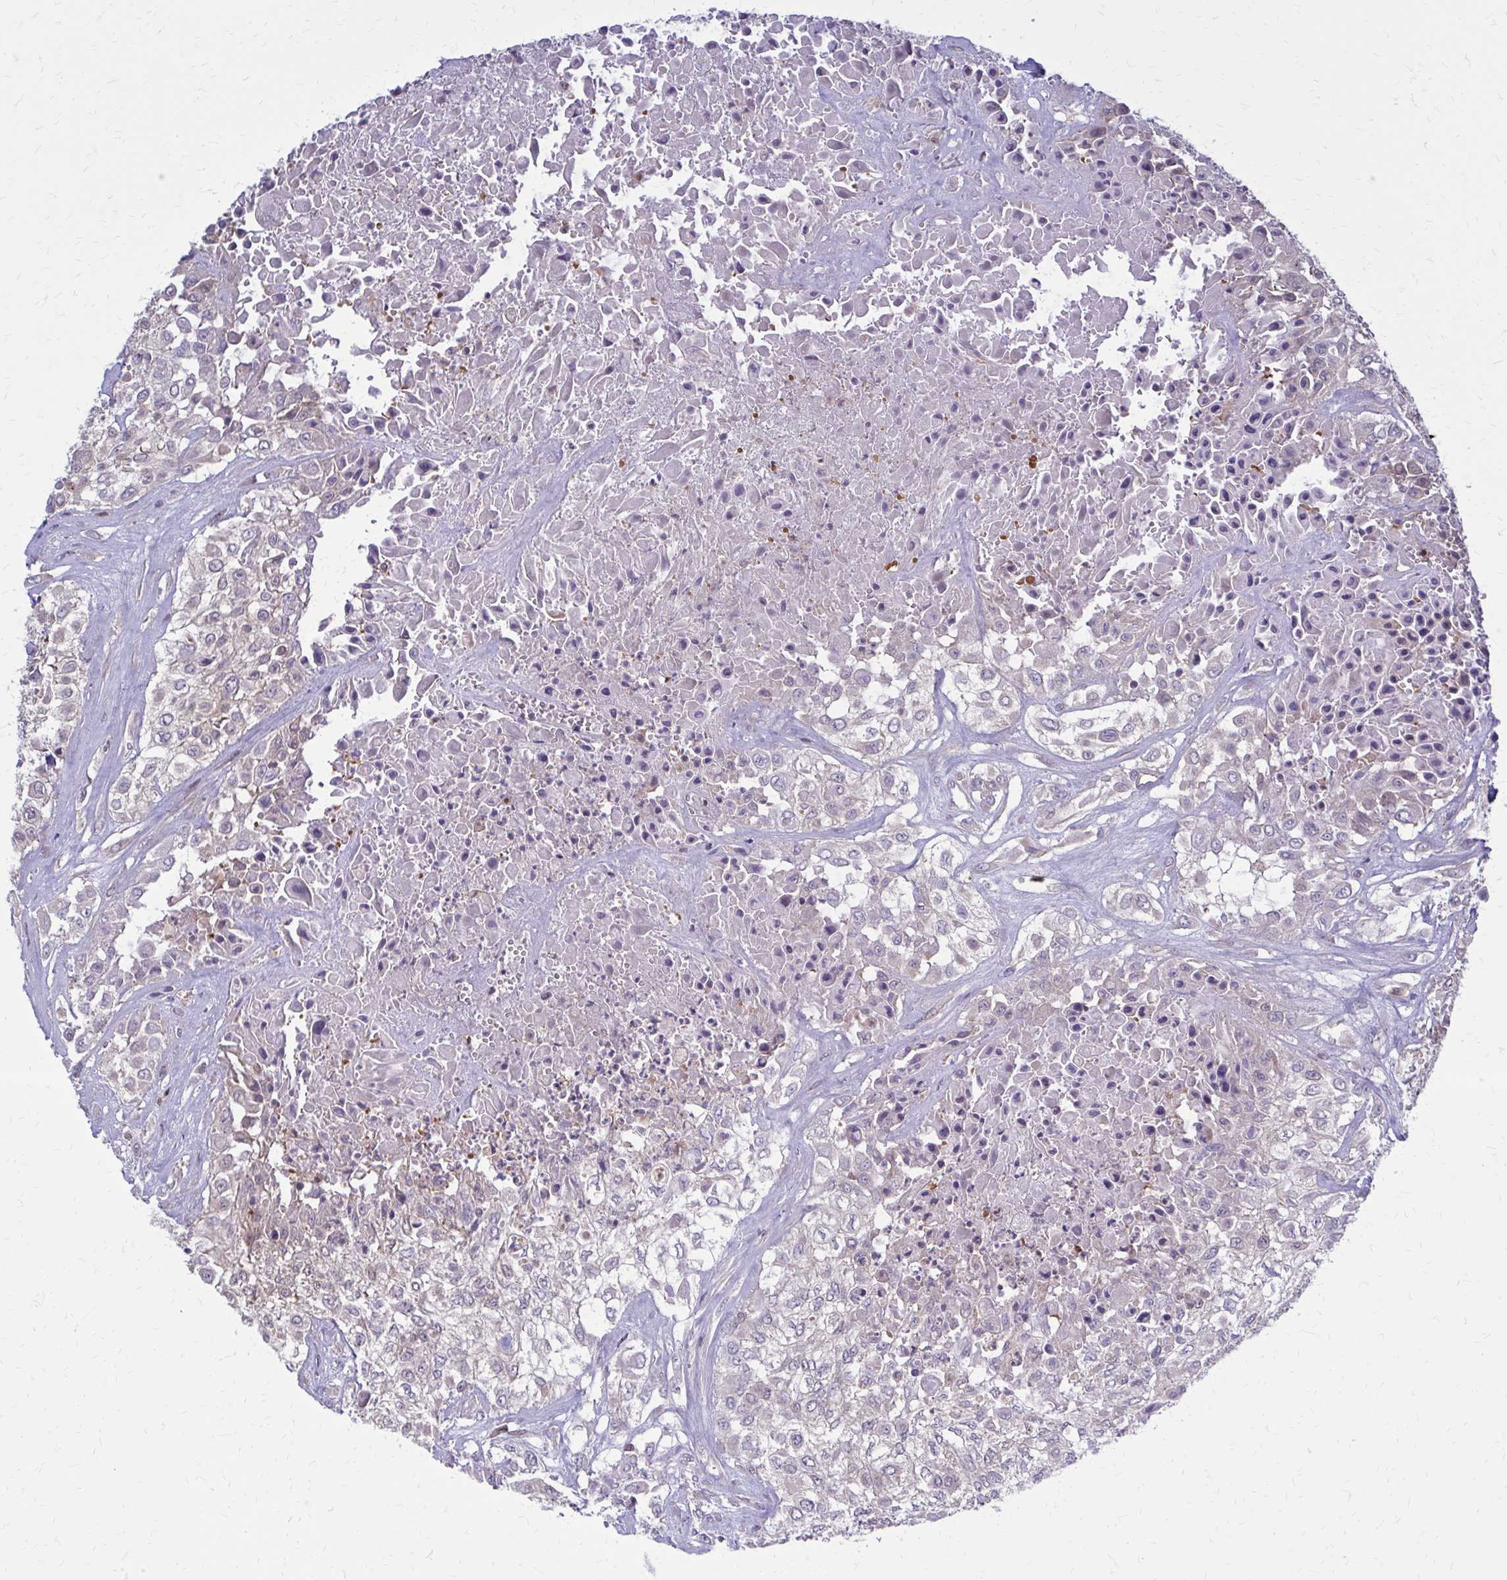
{"staining": {"intensity": "negative", "quantity": "none", "location": "none"}, "tissue": "urothelial cancer", "cell_type": "Tumor cells", "image_type": "cancer", "snomed": [{"axis": "morphology", "description": "Urothelial carcinoma, High grade"}, {"axis": "topography", "description": "Urinary bladder"}], "caption": "There is no significant staining in tumor cells of urothelial cancer.", "gene": "DBI", "patient": {"sex": "male", "age": 67}}